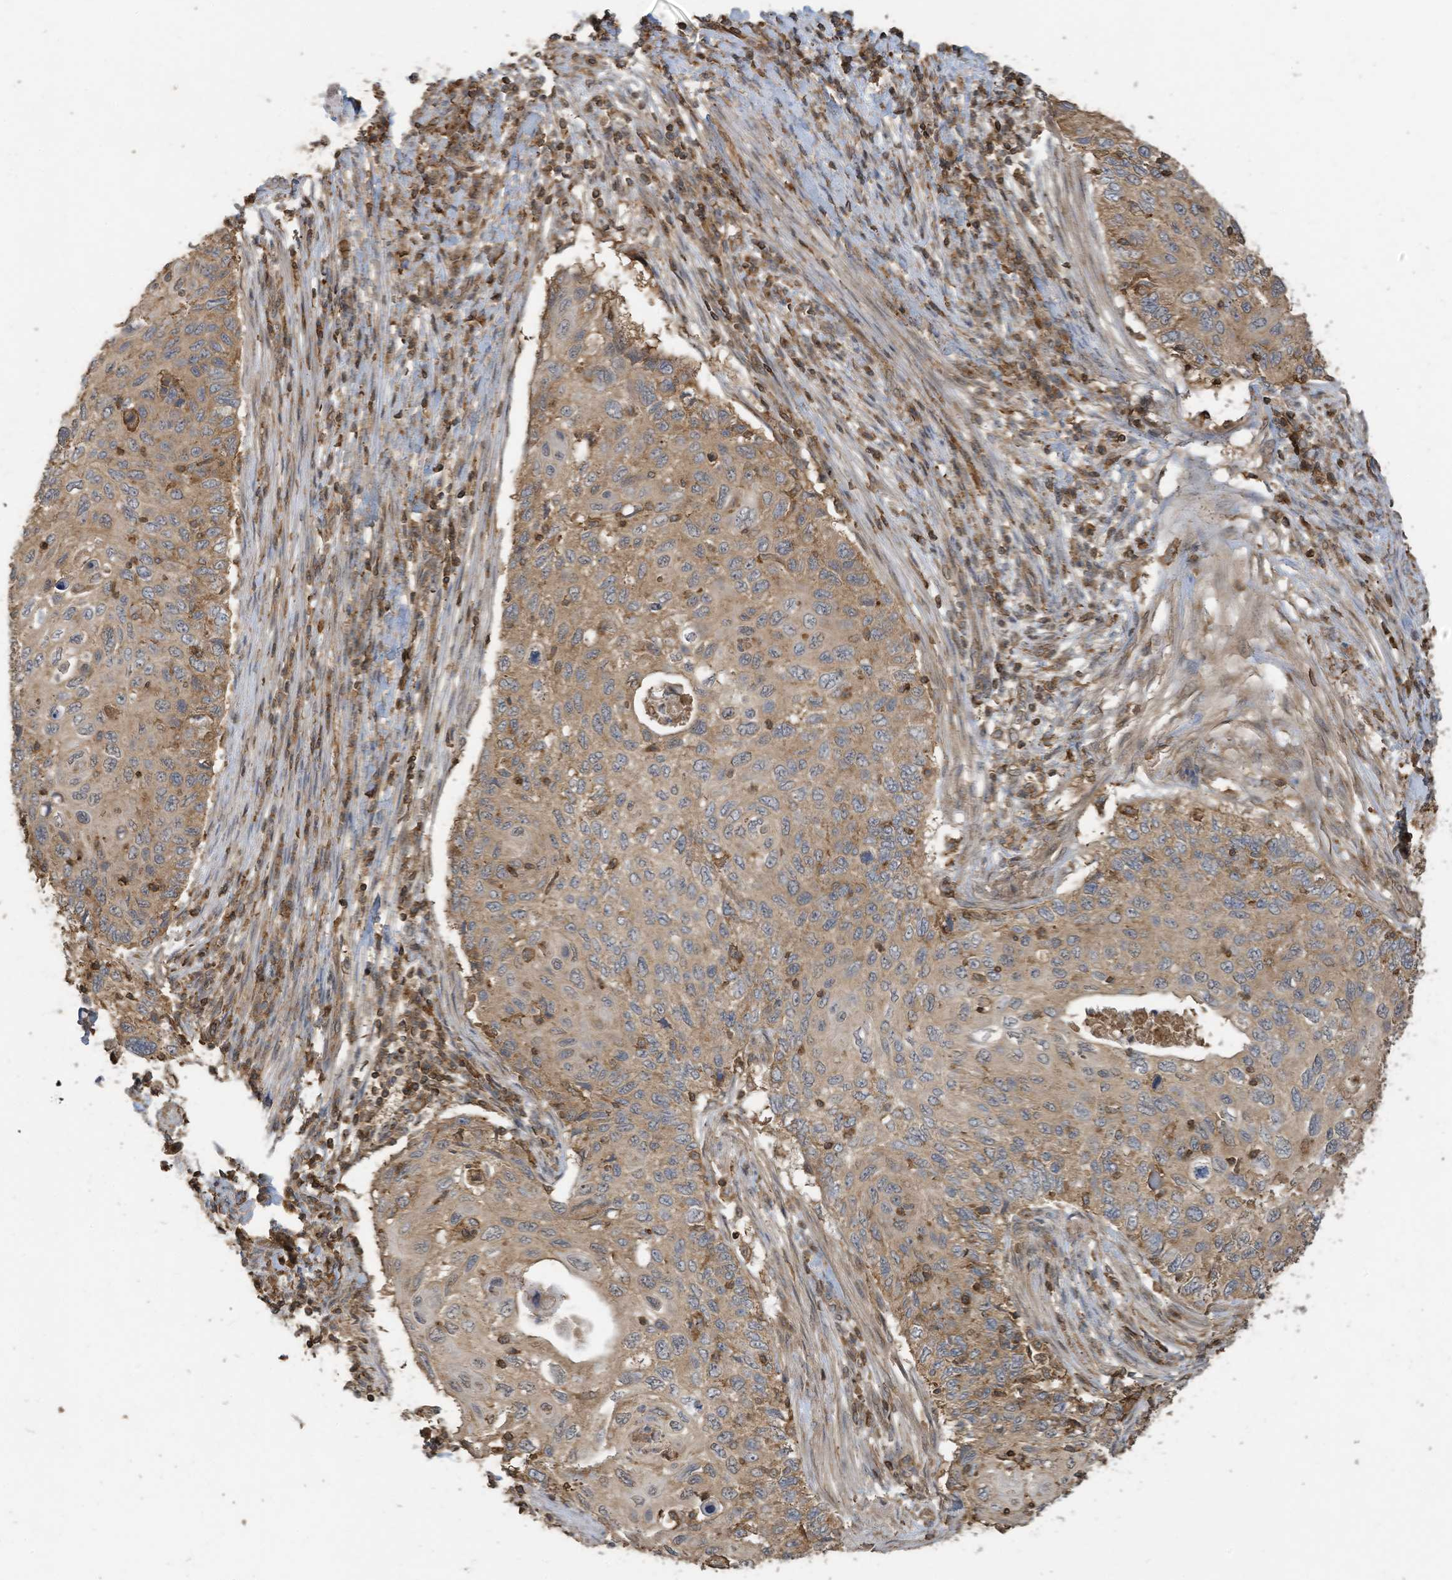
{"staining": {"intensity": "moderate", "quantity": ">75%", "location": "cytoplasmic/membranous"}, "tissue": "cervical cancer", "cell_type": "Tumor cells", "image_type": "cancer", "snomed": [{"axis": "morphology", "description": "Squamous cell carcinoma, NOS"}, {"axis": "topography", "description": "Cervix"}], "caption": "Protein staining displays moderate cytoplasmic/membranous positivity in about >75% of tumor cells in squamous cell carcinoma (cervical). (DAB = brown stain, brightfield microscopy at high magnification).", "gene": "COX10", "patient": {"sex": "female", "age": 70}}